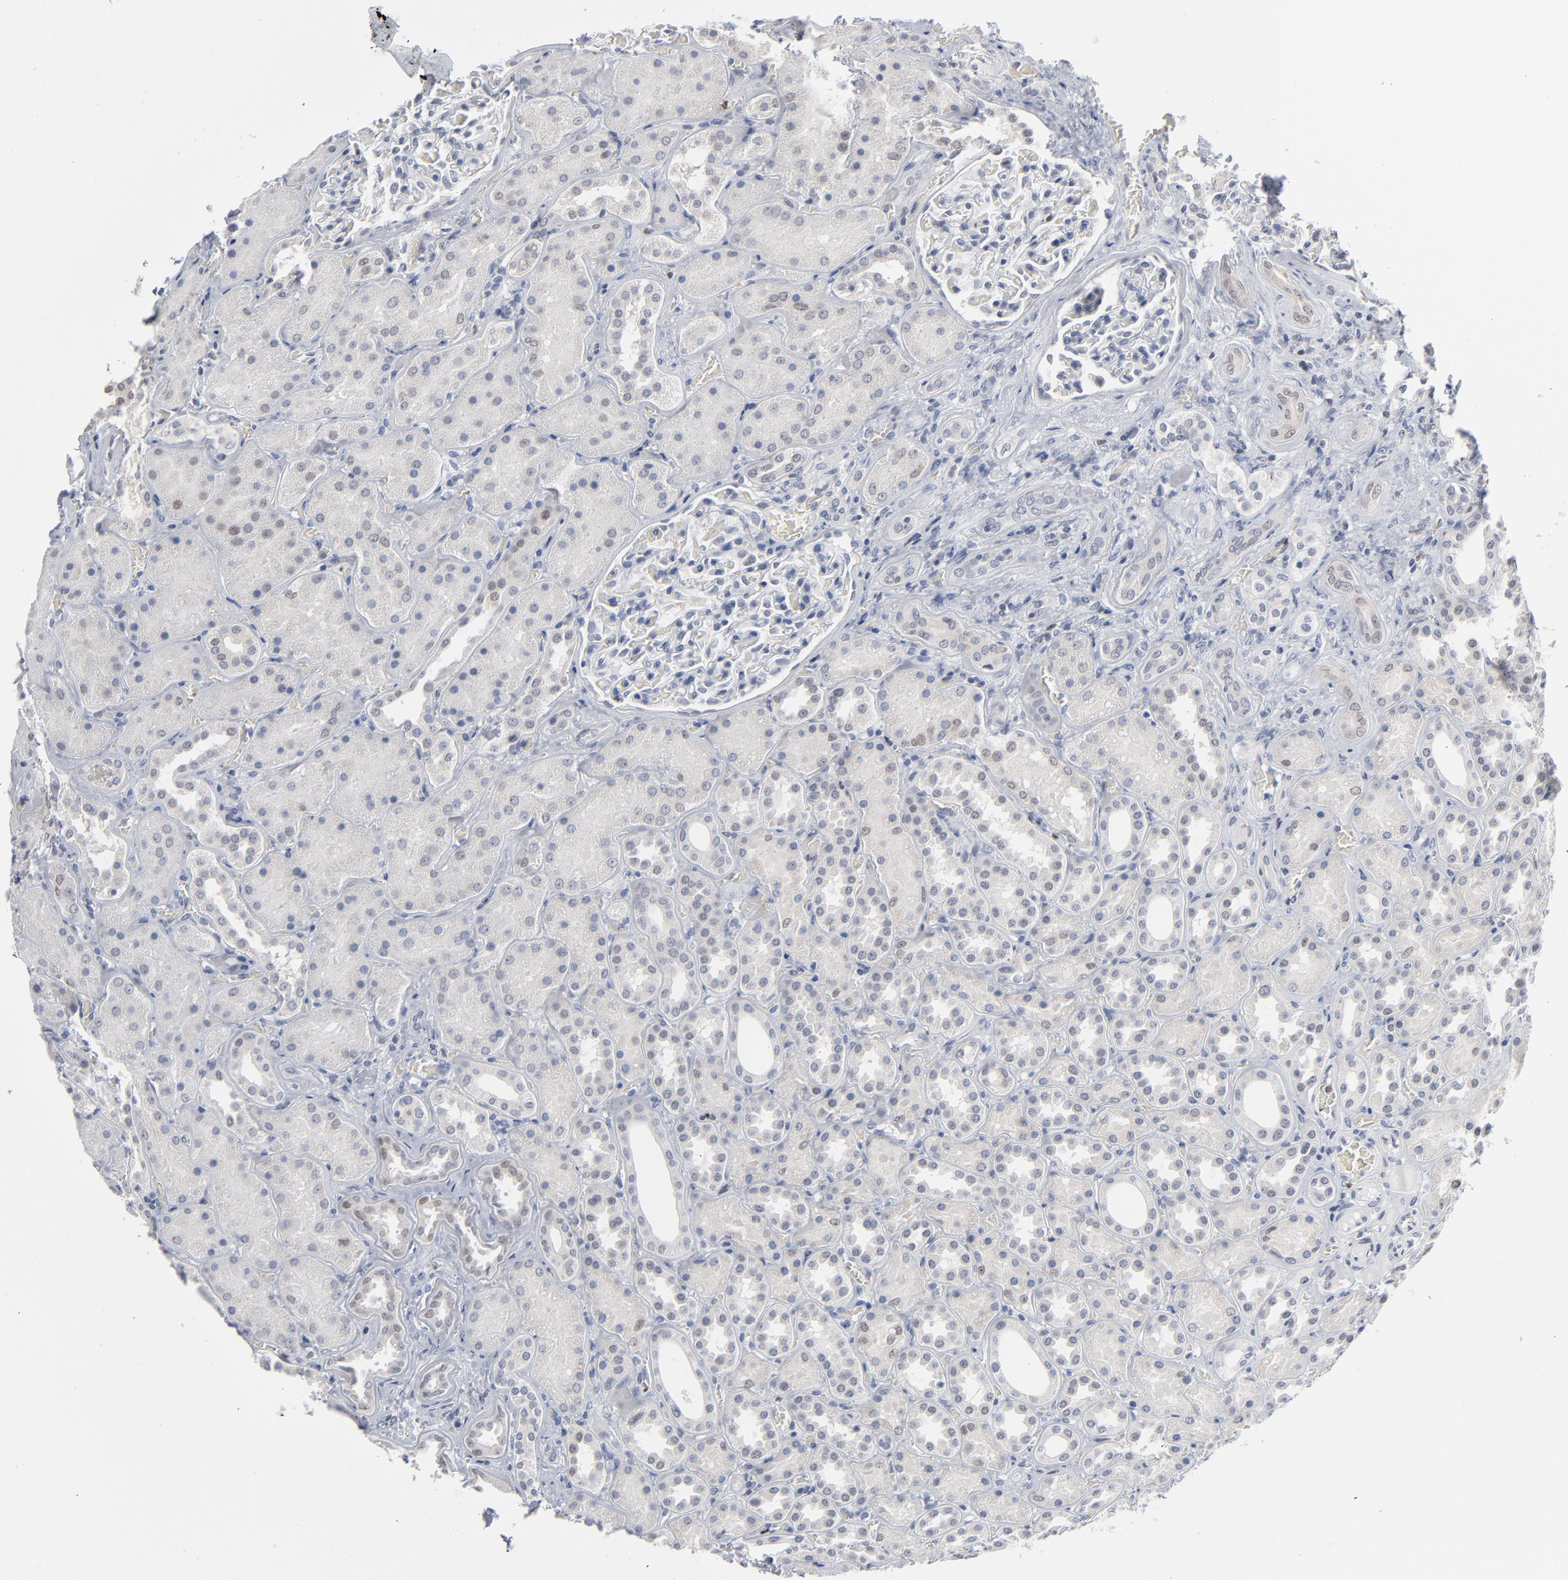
{"staining": {"intensity": "negative", "quantity": "none", "location": "none"}, "tissue": "kidney", "cell_type": "Cells in glomeruli", "image_type": "normal", "snomed": [{"axis": "morphology", "description": "Normal tissue, NOS"}, {"axis": "topography", "description": "Kidney"}], "caption": "Kidney was stained to show a protein in brown. There is no significant expression in cells in glomeruli. (DAB immunohistochemistry (IHC) visualized using brightfield microscopy, high magnification).", "gene": "FOXN2", "patient": {"sex": "male", "age": 28}}